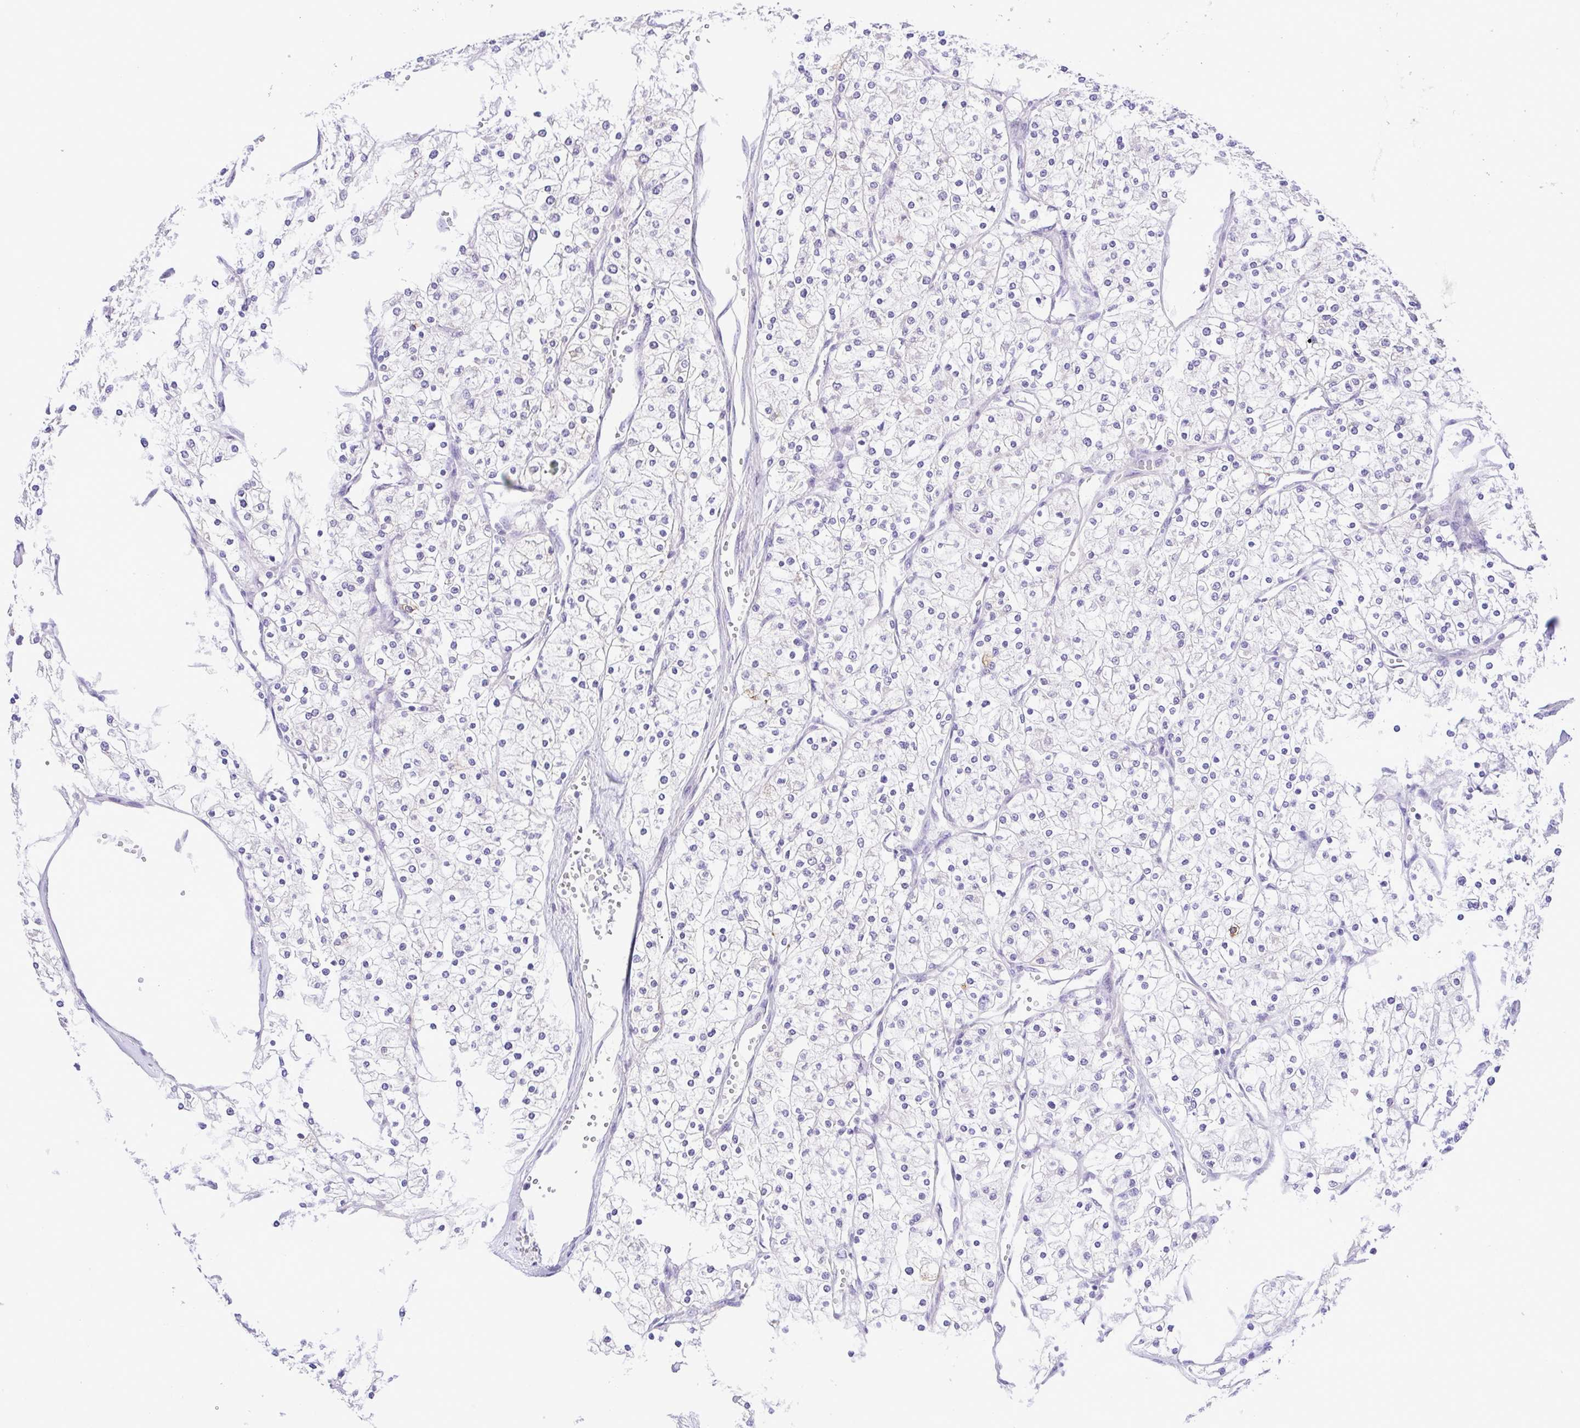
{"staining": {"intensity": "negative", "quantity": "none", "location": "none"}, "tissue": "renal cancer", "cell_type": "Tumor cells", "image_type": "cancer", "snomed": [{"axis": "morphology", "description": "Adenocarcinoma, NOS"}, {"axis": "topography", "description": "Kidney"}], "caption": "Tumor cells show no significant staining in adenocarcinoma (renal). (DAB immunohistochemistry, high magnification).", "gene": "DCLK2", "patient": {"sex": "male", "age": 80}}